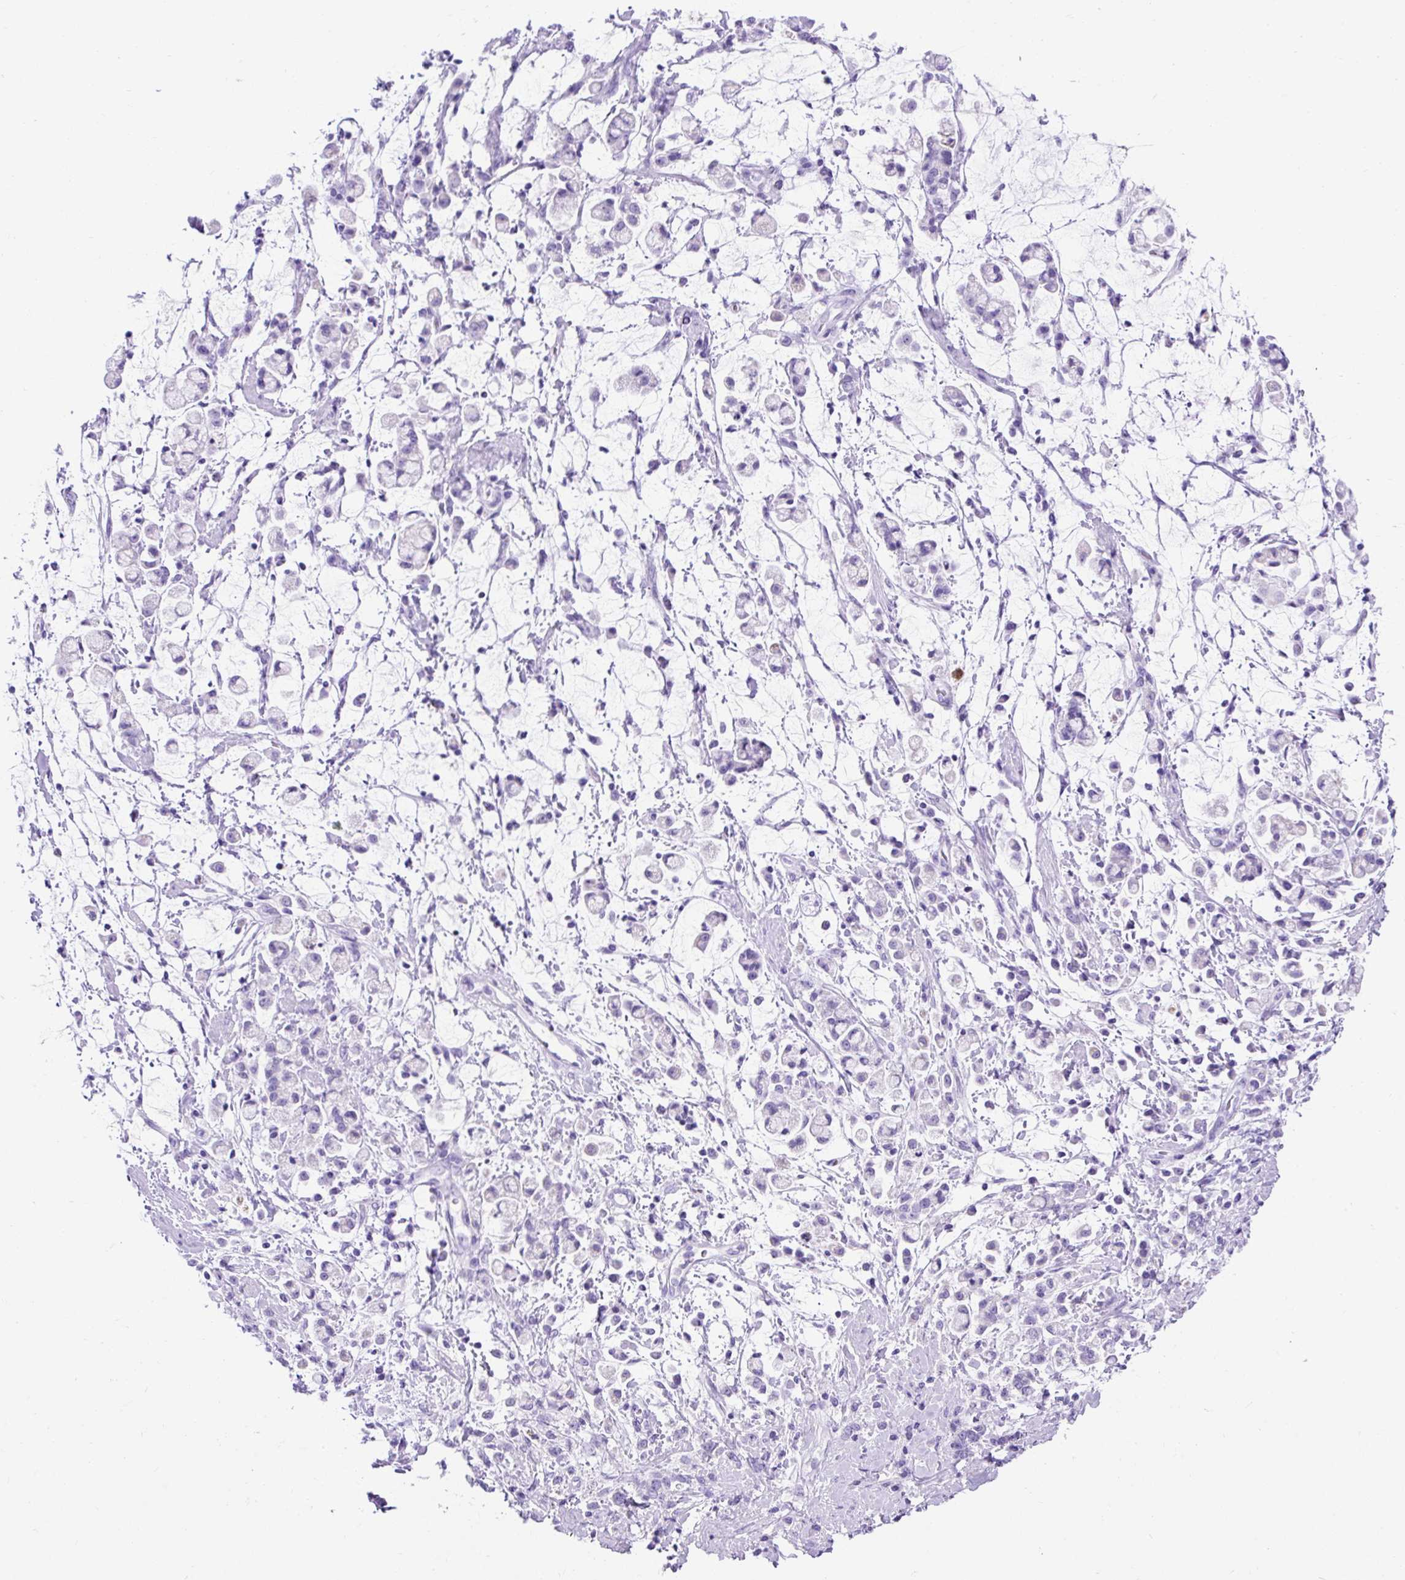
{"staining": {"intensity": "negative", "quantity": "none", "location": "none"}, "tissue": "stomach cancer", "cell_type": "Tumor cells", "image_type": "cancer", "snomed": [{"axis": "morphology", "description": "Adenocarcinoma, NOS"}, {"axis": "topography", "description": "Stomach"}], "caption": "Photomicrograph shows no significant protein staining in tumor cells of stomach adenocarcinoma.", "gene": "KRT12", "patient": {"sex": "female", "age": 60}}